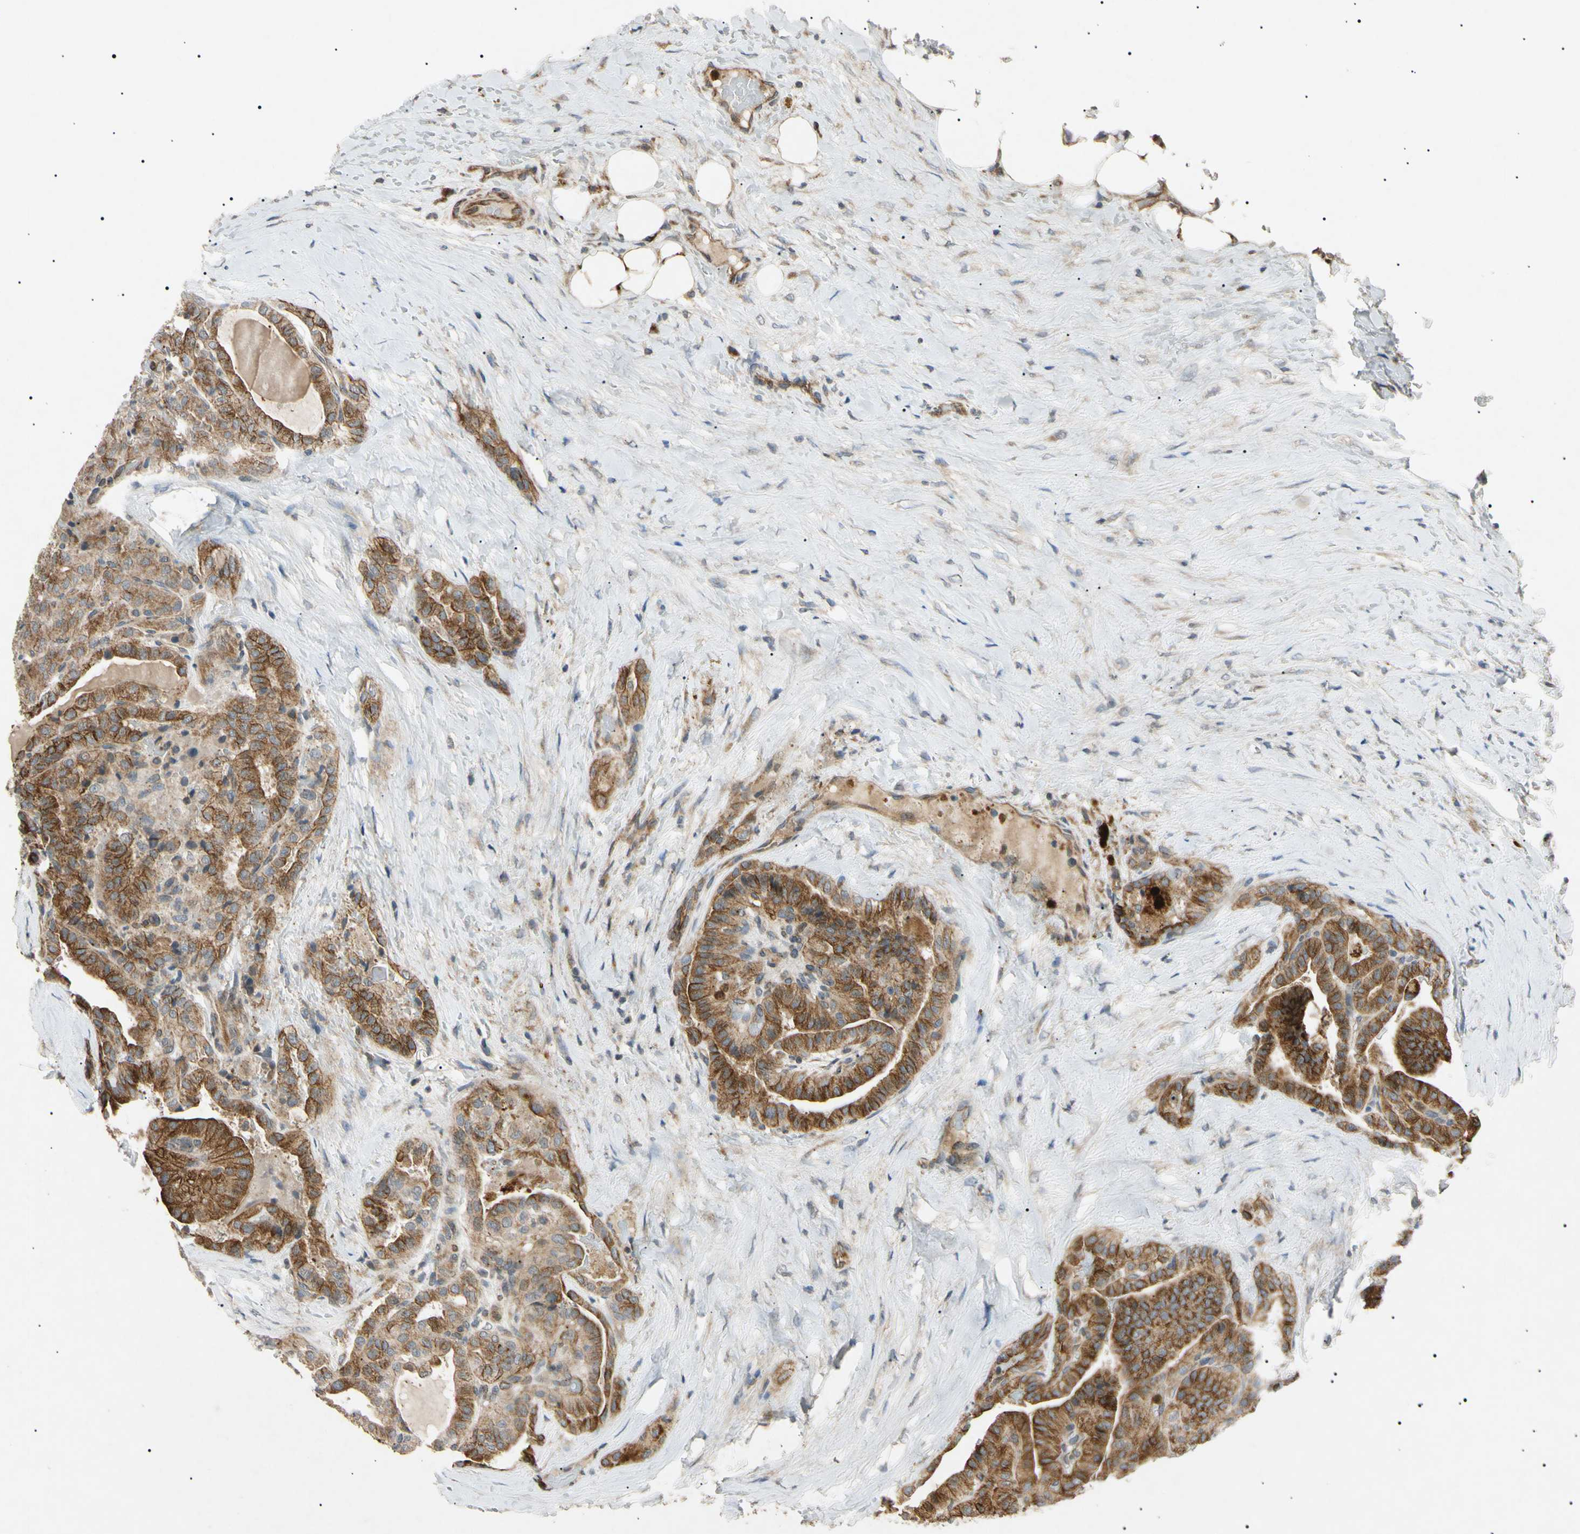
{"staining": {"intensity": "moderate", "quantity": "25%-75%", "location": "cytoplasmic/membranous,nuclear"}, "tissue": "thyroid cancer", "cell_type": "Tumor cells", "image_type": "cancer", "snomed": [{"axis": "morphology", "description": "Papillary adenocarcinoma, NOS"}, {"axis": "topography", "description": "Thyroid gland"}], "caption": "Tumor cells exhibit medium levels of moderate cytoplasmic/membranous and nuclear staining in approximately 25%-75% of cells in thyroid cancer.", "gene": "TUBB4A", "patient": {"sex": "male", "age": 77}}